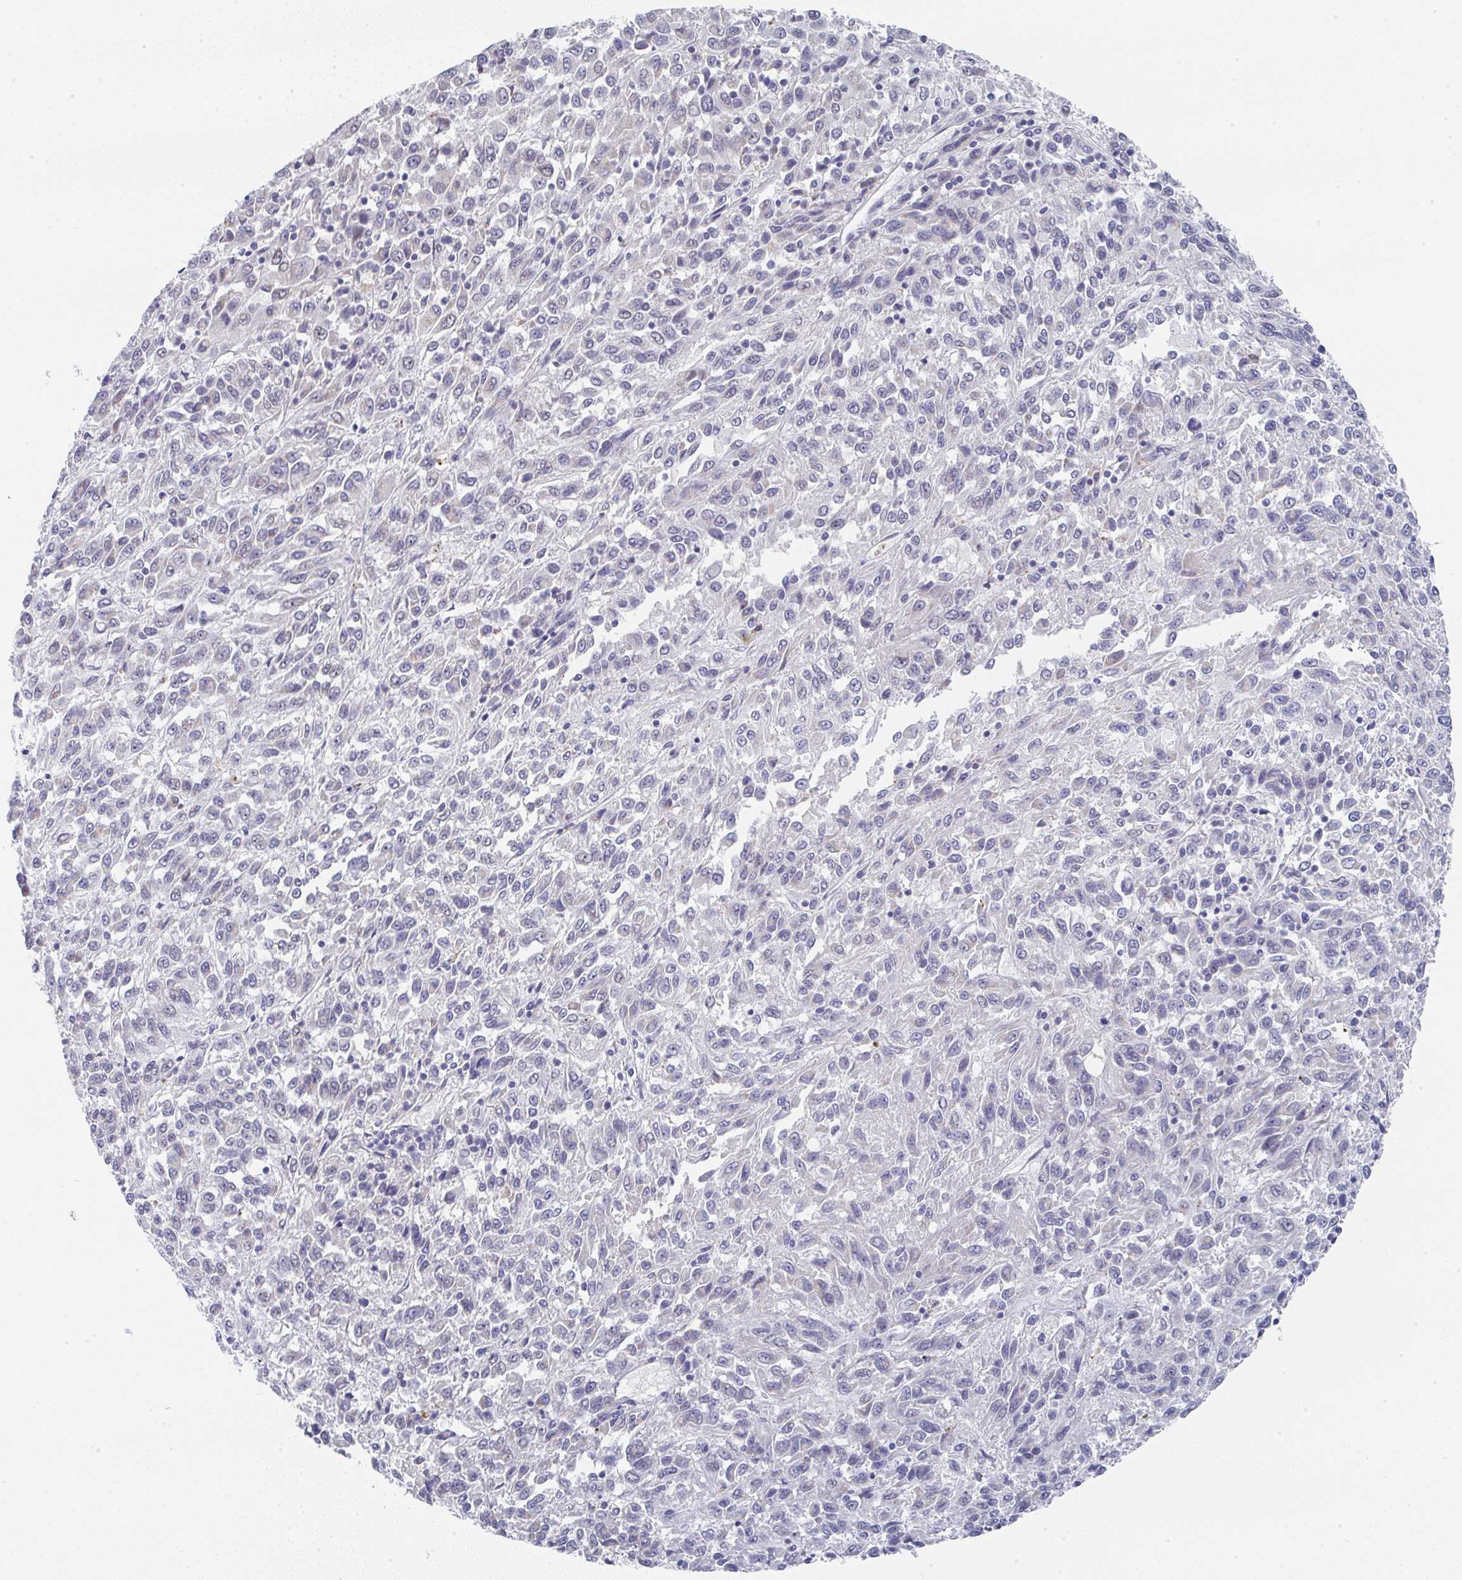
{"staining": {"intensity": "negative", "quantity": "none", "location": "none"}, "tissue": "melanoma", "cell_type": "Tumor cells", "image_type": "cancer", "snomed": [{"axis": "morphology", "description": "Malignant melanoma, Metastatic site"}, {"axis": "topography", "description": "Lung"}], "caption": "An immunohistochemistry (IHC) histopathology image of malignant melanoma (metastatic site) is shown. There is no staining in tumor cells of malignant melanoma (metastatic site).", "gene": "NCF1", "patient": {"sex": "male", "age": 64}}